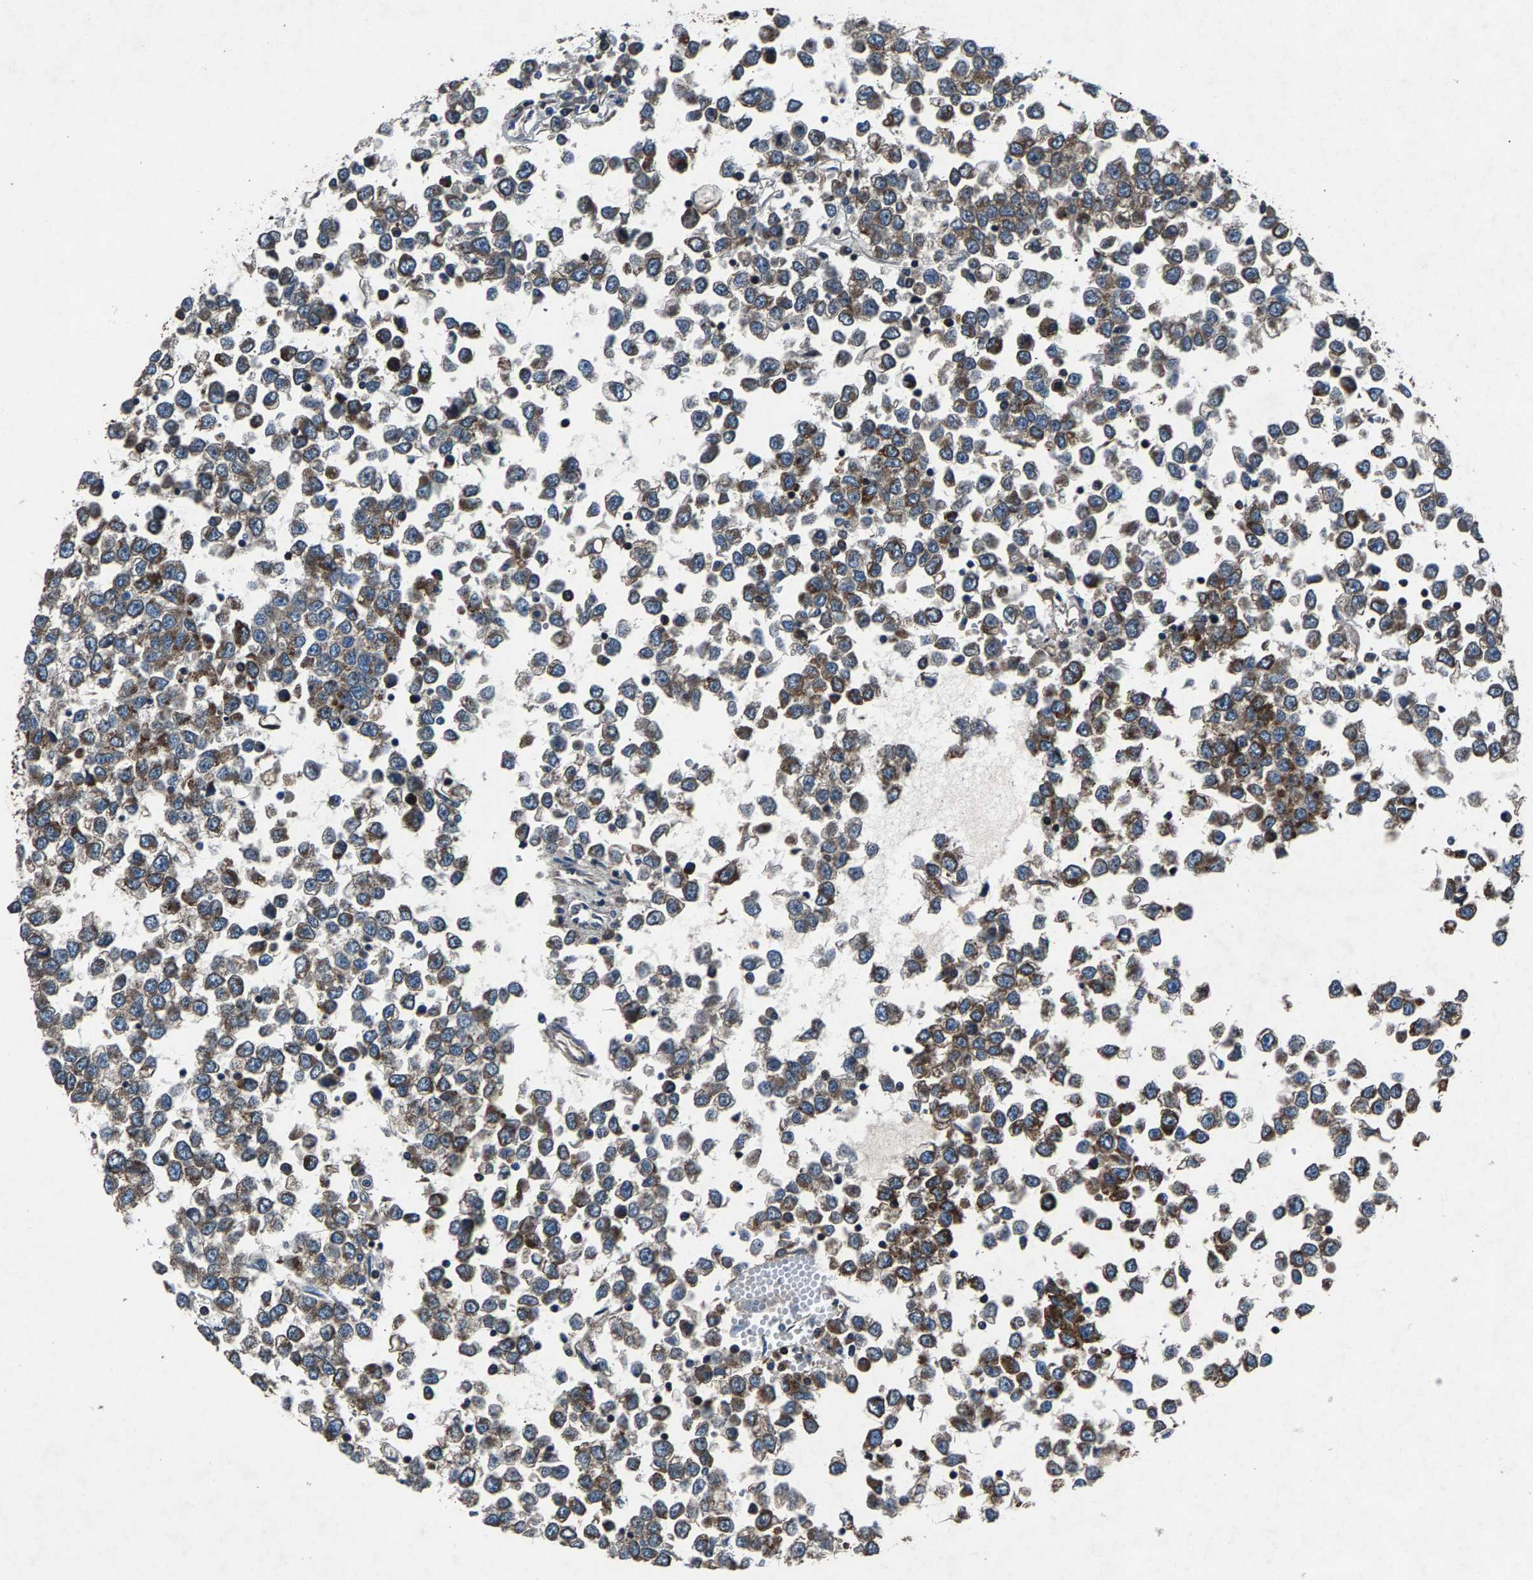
{"staining": {"intensity": "moderate", "quantity": ">75%", "location": "cytoplasmic/membranous"}, "tissue": "testis cancer", "cell_type": "Tumor cells", "image_type": "cancer", "snomed": [{"axis": "morphology", "description": "Seminoma, NOS"}, {"axis": "topography", "description": "Testis"}], "caption": "A micrograph of human testis cancer stained for a protein exhibits moderate cytoplasmic/membranous brown staining in tumor cells. (DAB (3,3'-diaminobenzidine) = brown stain, brightfield microscopy at high magnification).", "gene": "LPCAT1", "patient": {"sex": "male", "age": 65}}